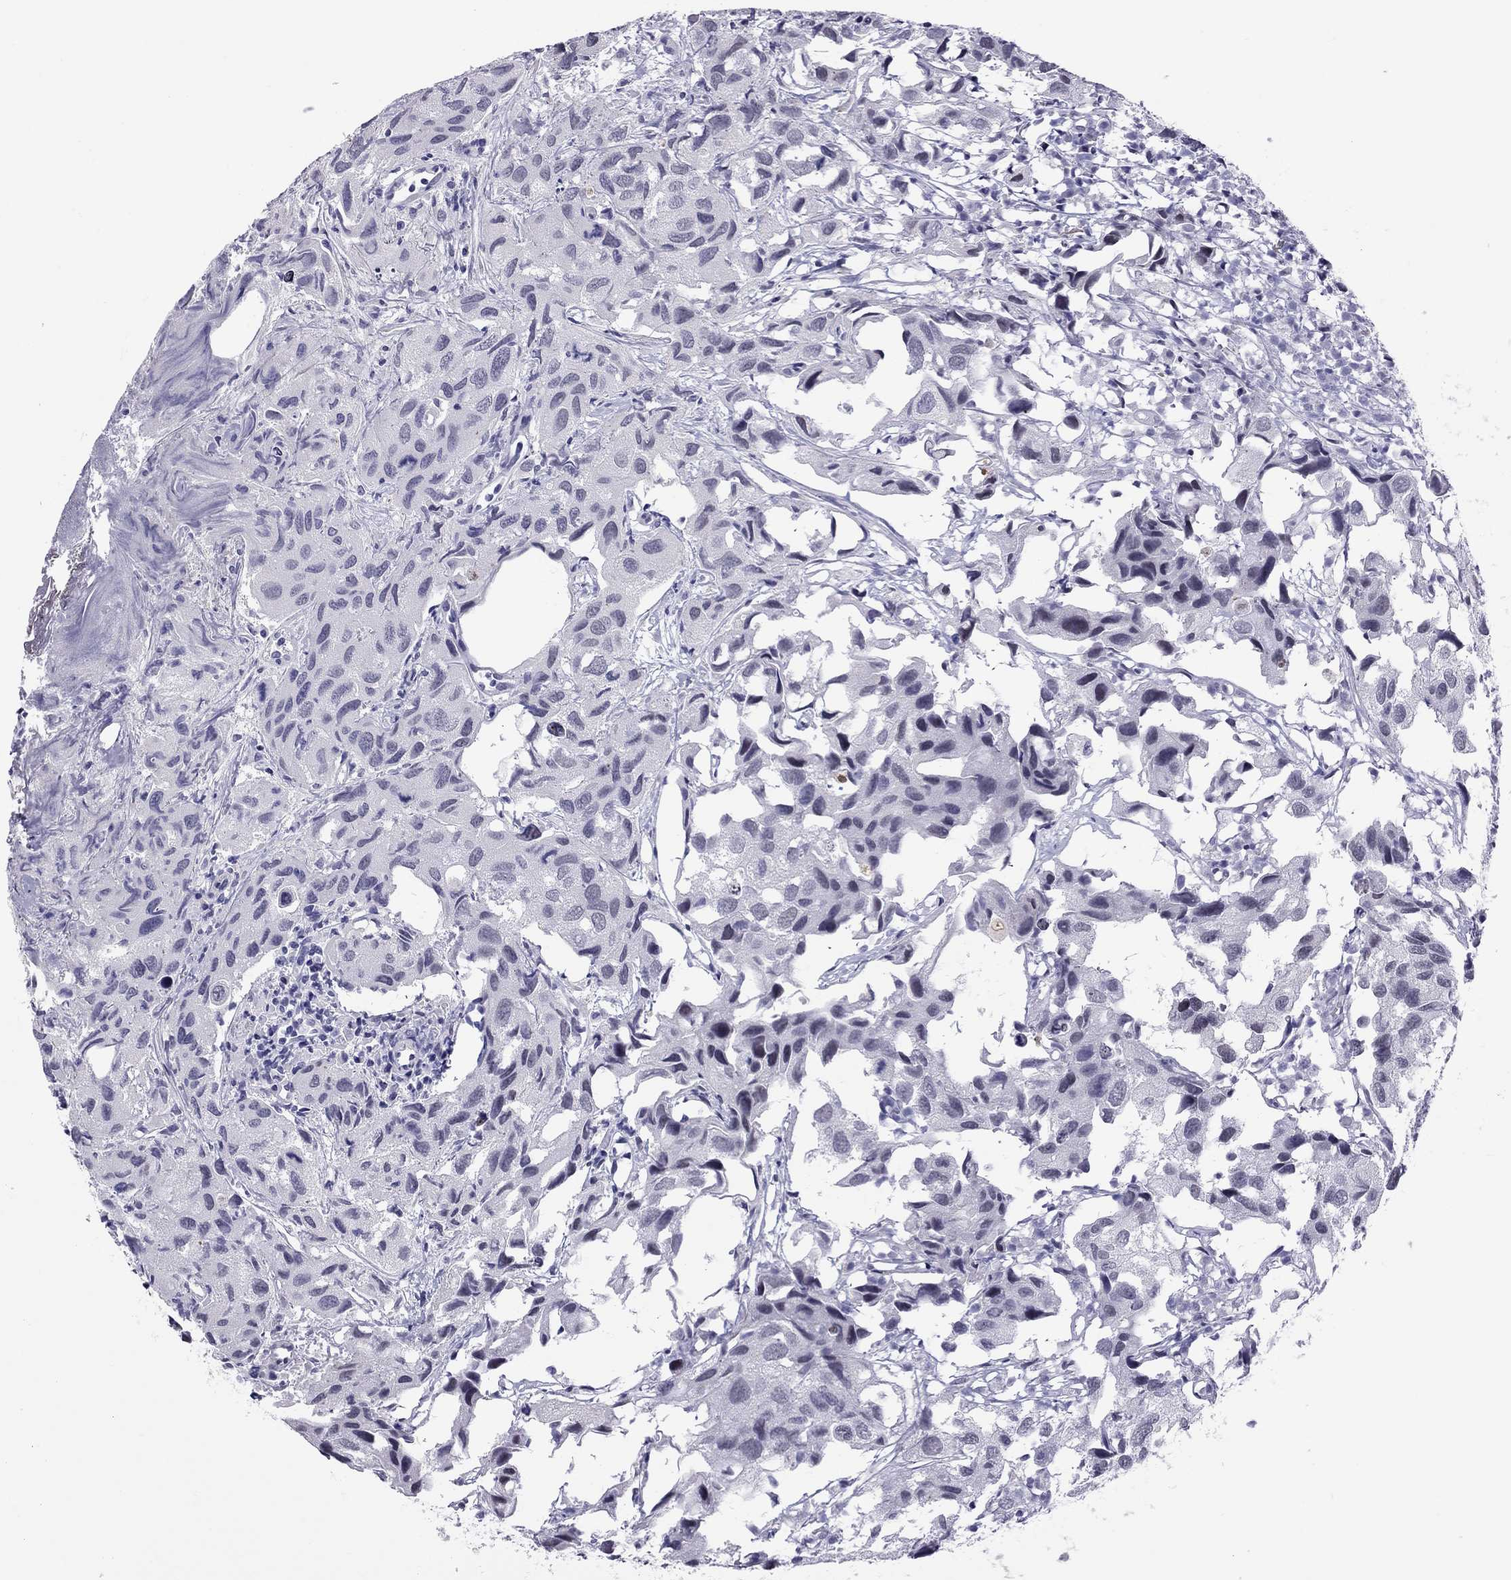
{"staining": {"intensity": "negative", "quantity": "none", "location": "none"}, "tissue": "urothelial cancer", "cell_type": "Tumor cells", "image_type": "cancer", "snomed": [{"axis": "morphology", "description": "Urothelial carcinoma, High grade"}, {"axis": "topography", "description": "Urinary bladder"}], "caption": "Immunohistochemical staining of human urothelial carcinoma (high-grade) reveals no significant staining in tumor cells.", "gene": "PPP1R3A", "patient": {"sex": "male", "age": 79}}